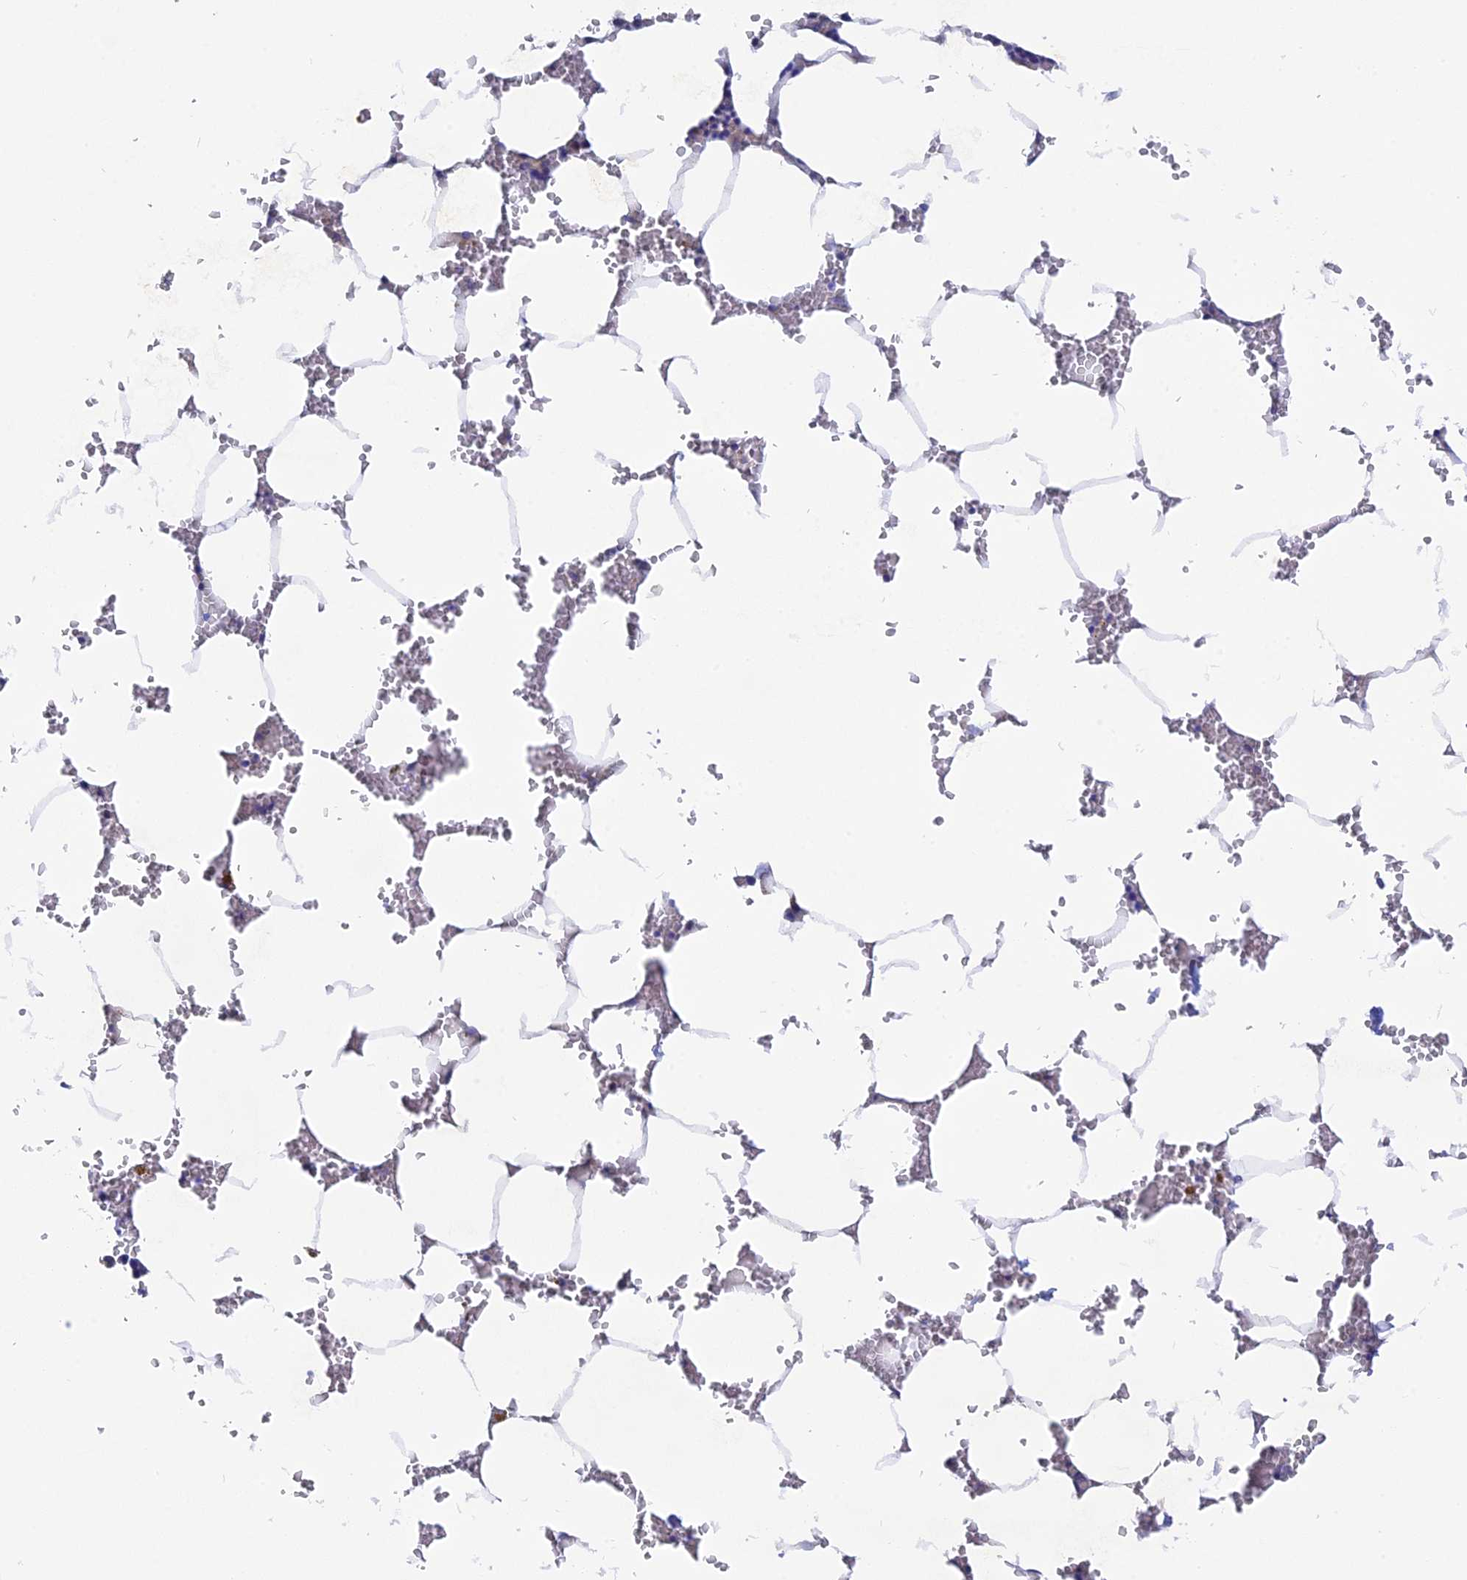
{"staining": {"intensity": "weak", "quantity": "25%-75%", "location": "cytoplasmic/membranous"}, "tissue": "bone marrow", "cell_type": "Hematopoietic cells", "image_type": "normal", "snomed": [{"axis": "morphology", "description": "Normal tissue, NOS"}, {"axis": "topography", "description": "Bone marrow"}], "caption": "IHC histopathology image of normal bone marrow stained for a protein (brown), which shows low levels of weak cytoplasmic/membranous staining in about 25%-75% of hematopoietic cells.", "gene": "AK4P3", "patient": {"sex": "male", "age": 70}}